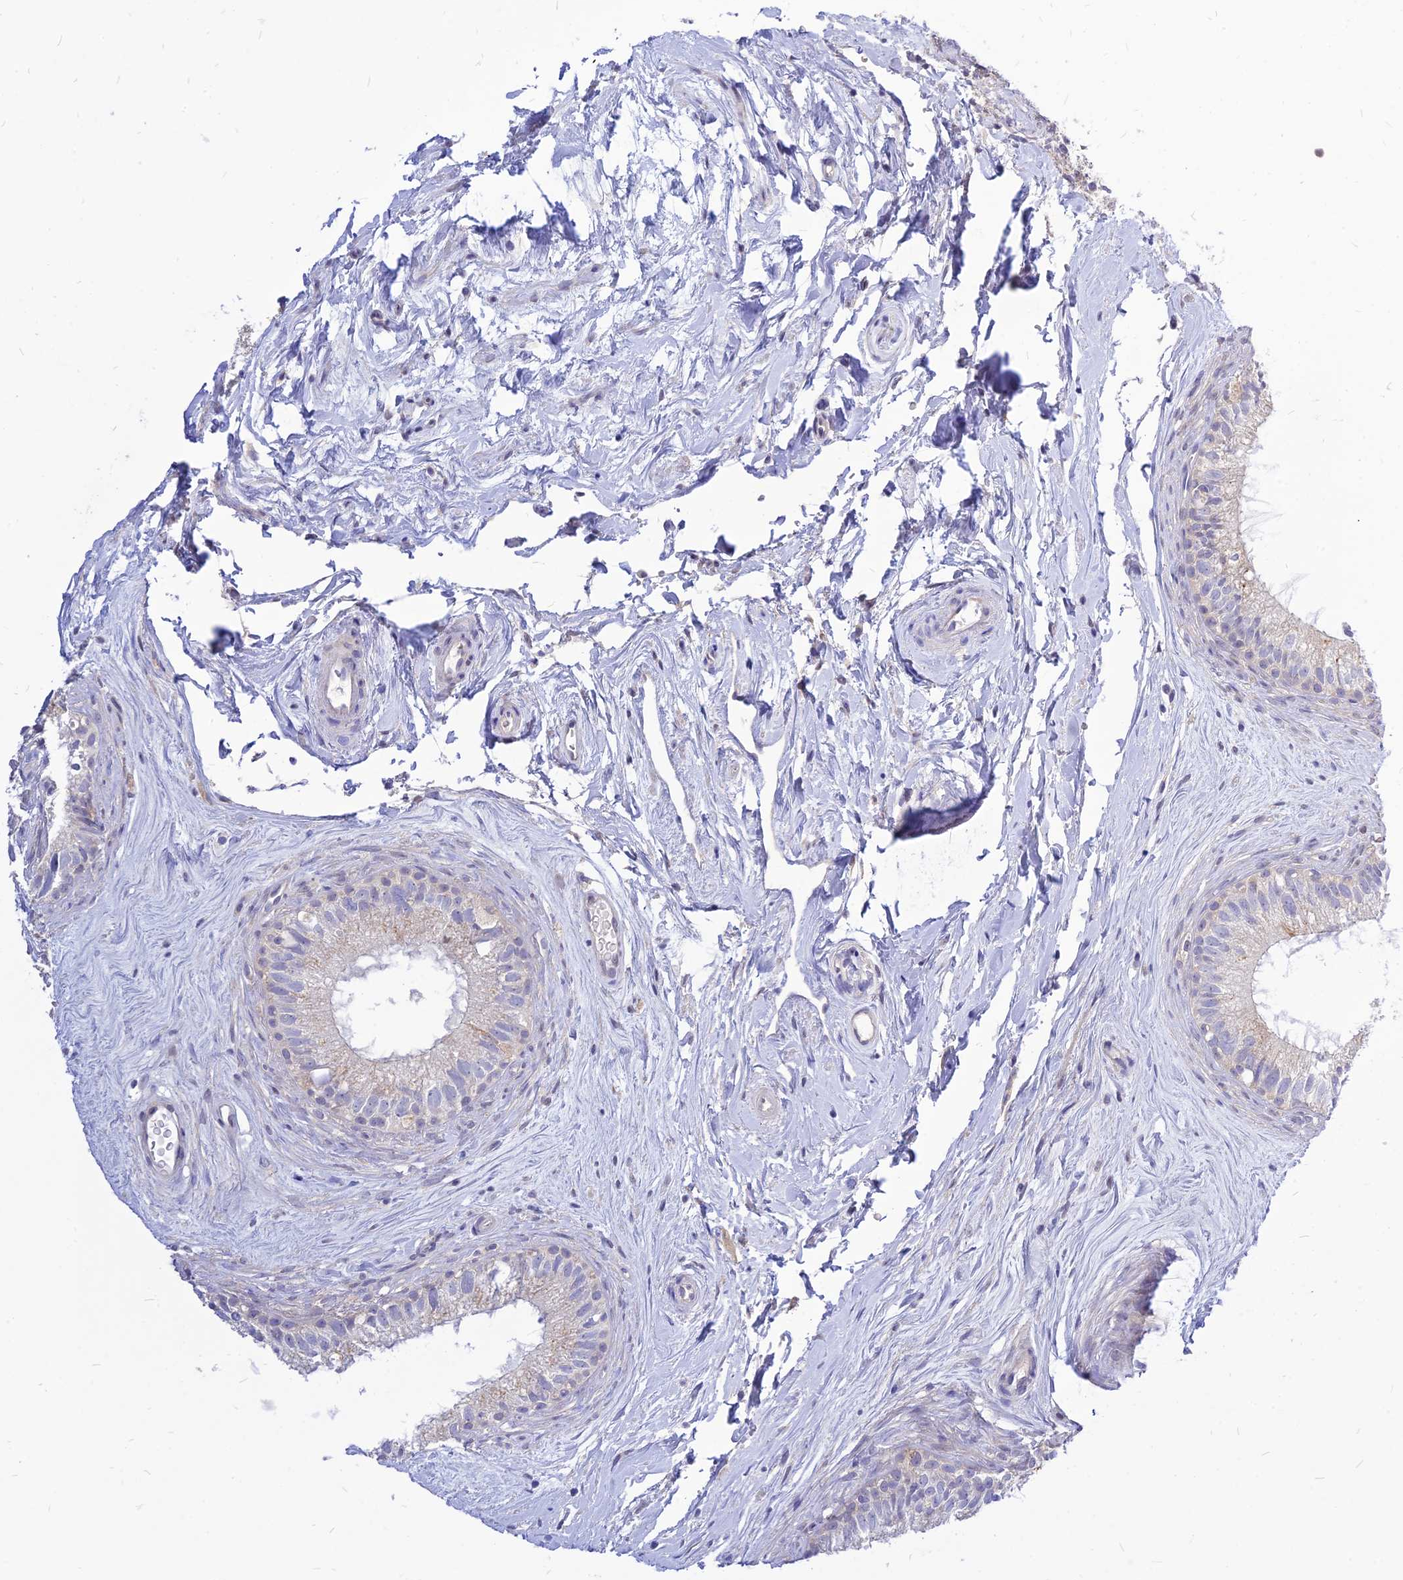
{"staining": {"intensity": "moderate", "quantity": "<25%", "location": "cytoplasmic/membranous"}, "tissue": "epididymis", "cell_type": "Glandular cells", "image_type": "normal", "snomed": [{"axis": "morphology", "description": "Normal tissue, NOS"}, {"axis": "topography", "description": "Epididymis"}], "caption": "IHC photomicrograph of normal epididymis: epididymis stained using immunohistochemistry (IHC) demonstrates low levels of moderate protein expression localized specifically in the cytoplasmic/membranous of glandular cells, appearing as a cytoplasmic/membranous brown color.", "gene": "CZIB", "patient": {"sex": "male", "age": 71}}